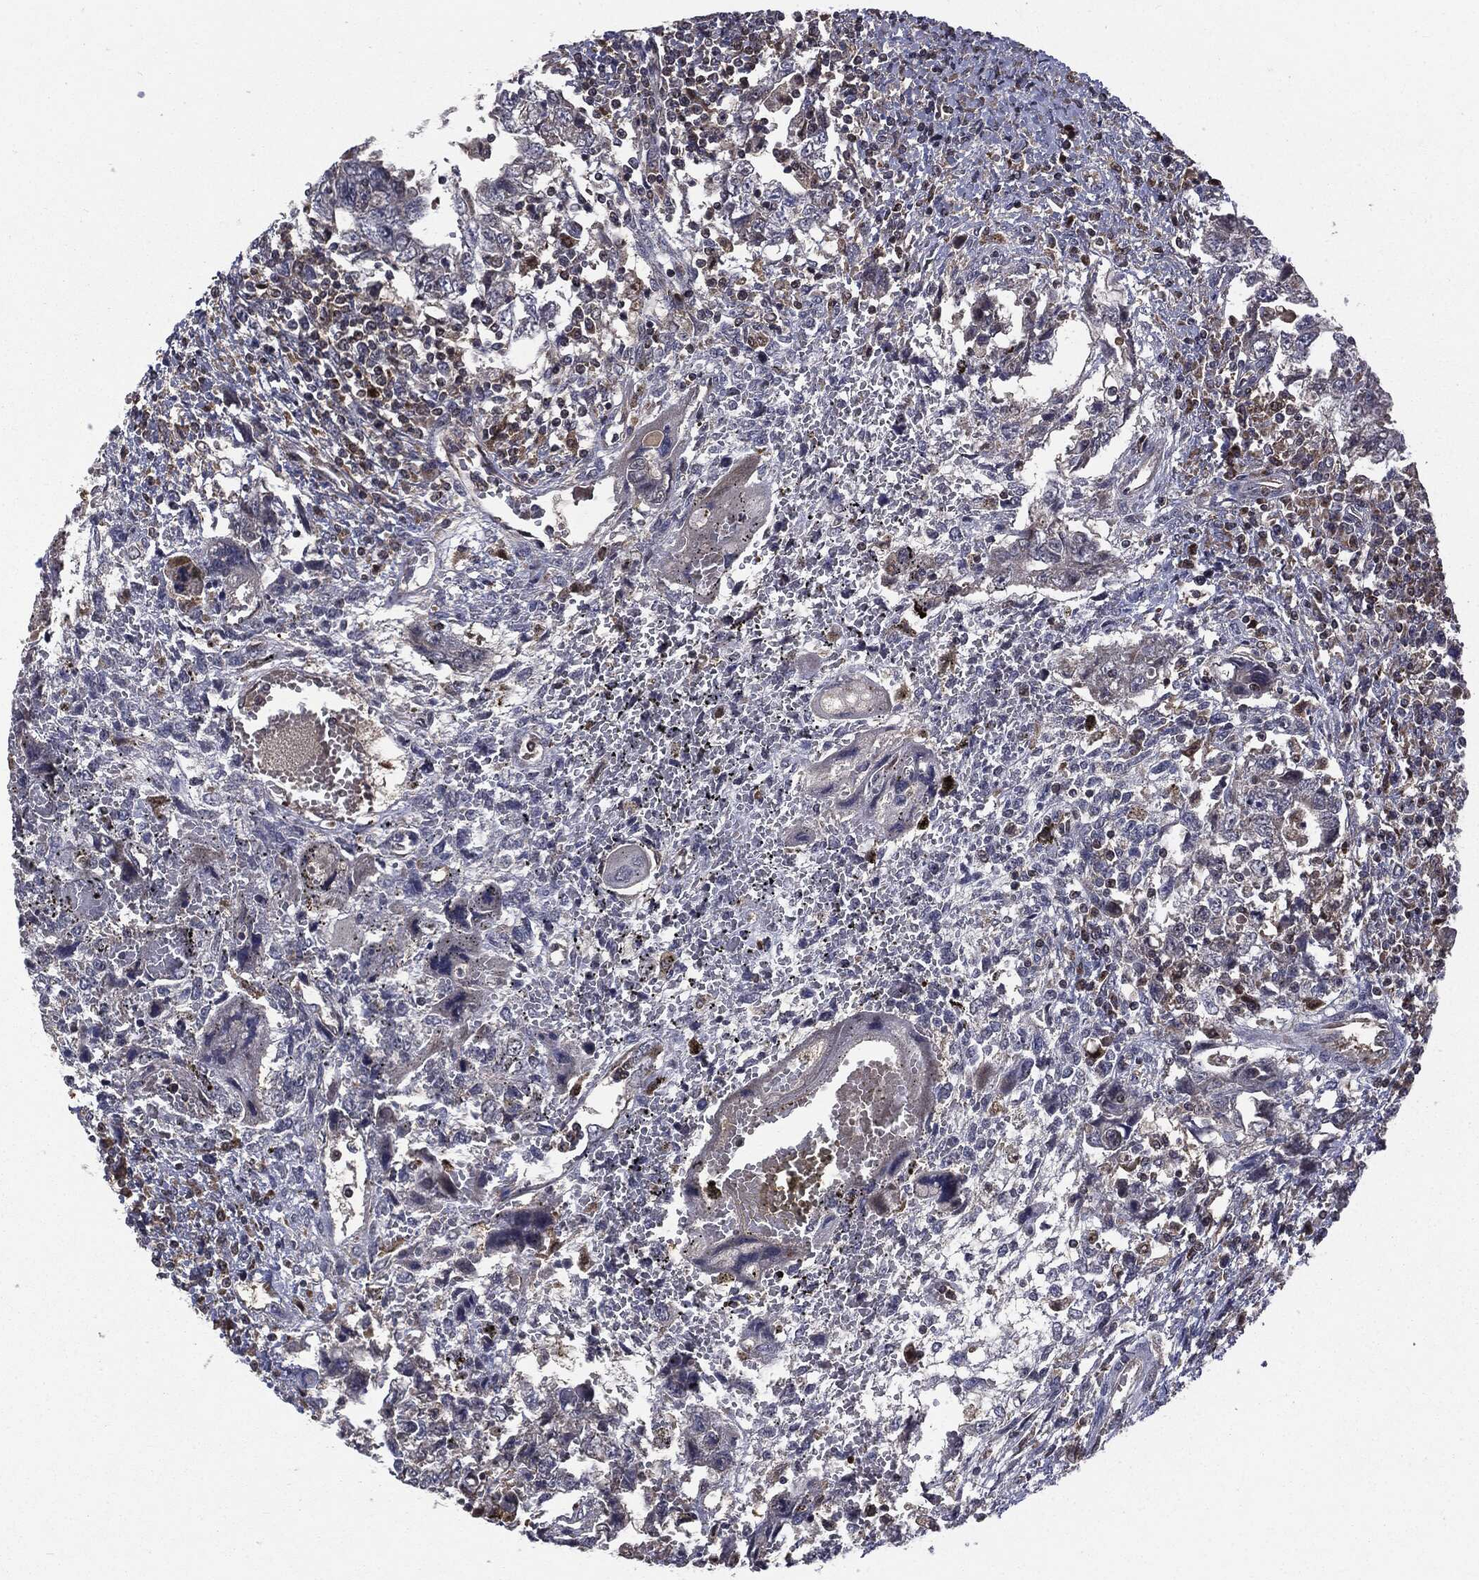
{"staining": {"intensity": "negative", "quantity": "none", "location": "none"}, "tissue": "testis cancer", "cell_type": "Tumor cells", "image_type": "cancer", "snomed": [{"axis": "morphology", "description": "Carcinoma, Embryonal, NOS"}, {"axis": "topography", "description": "Testis"}], "caption": "This is an immunohistochemistry histopathology image of human testis cancer. There is no expression in tumor cells.", "gene": "PTPA", "patient": {"sex": "male", "age": 26}}